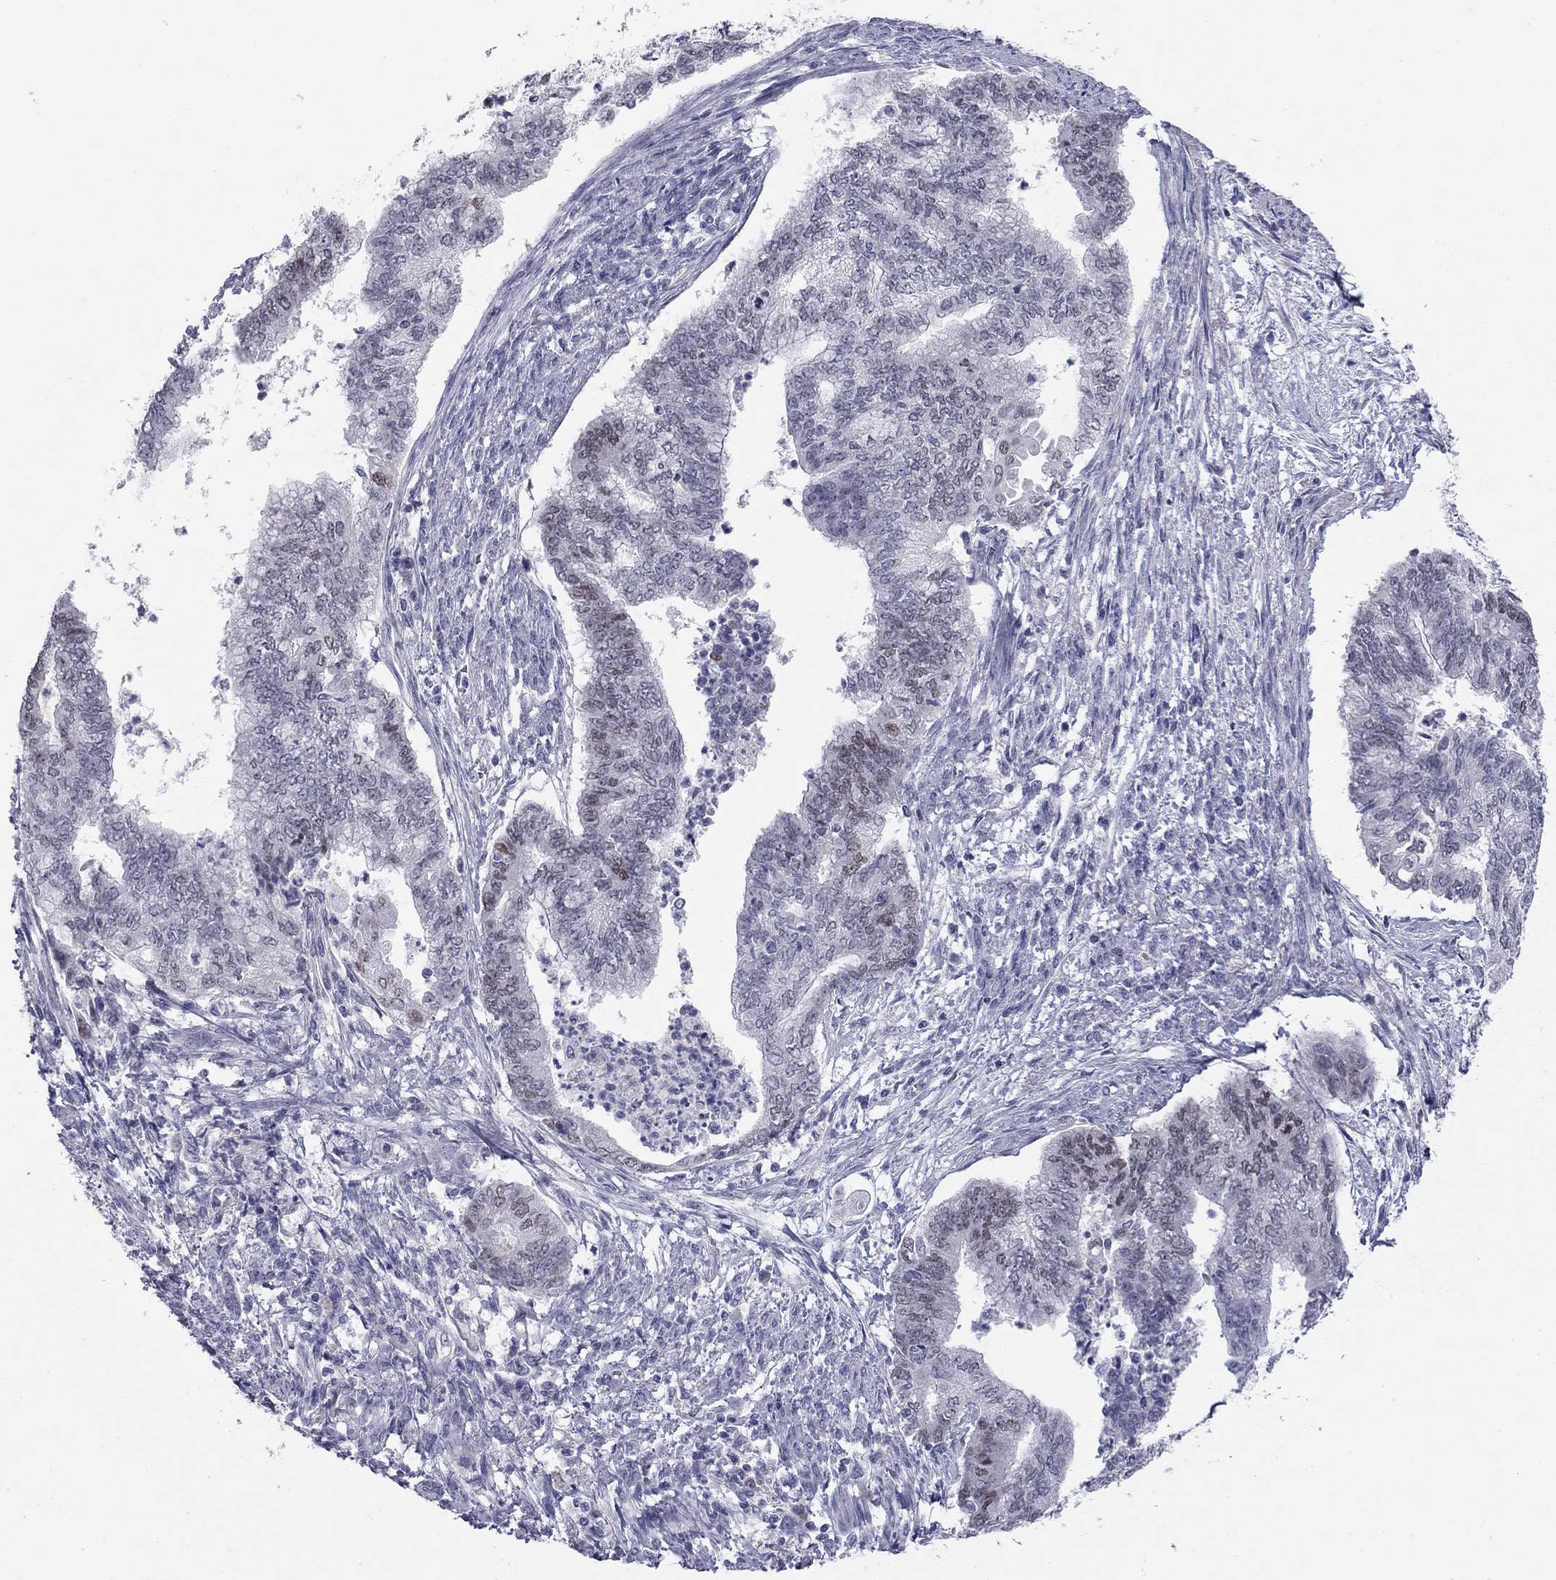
{"staining": {"intensity": "moderate", "quantity": "<25%", "location": "nuclear"}, "tissue": "endometrial cancer", "cell_type": "Tumor cells", "image_type": "cancer", "snomed": [{"axis": "morphology", "description": "Adenocarcinoma, NOS"}, {"axis": "topography", "description": "Endometrium"}], "caption": "Endometrial cancer stained with a protein marker displays moderate staining in tumor cells.", "gene": "TFAP2B", "patient": {"sex": "female", "age": 65}}